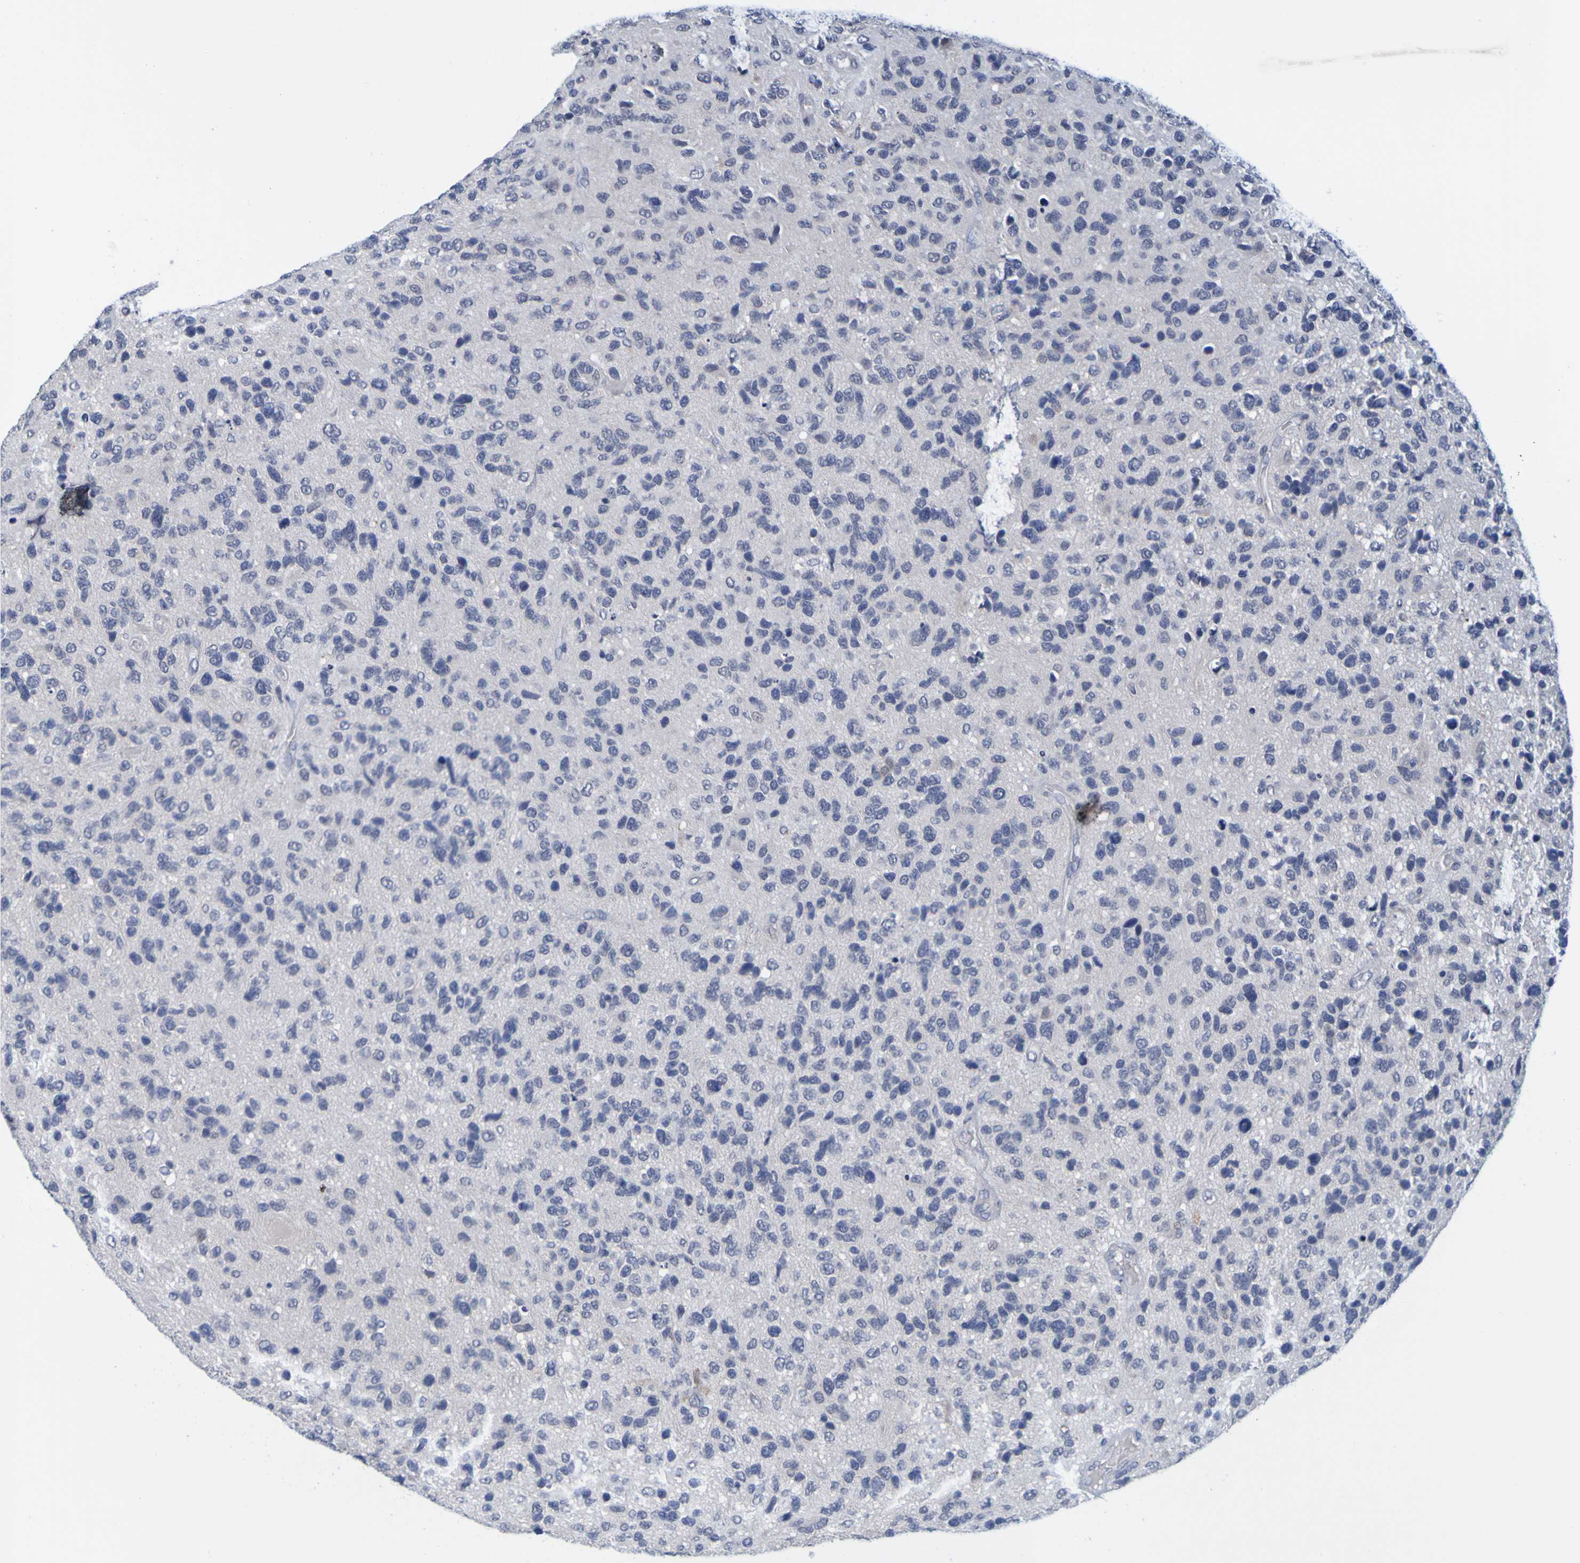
{"staining": {"intensity": "negative", "quantity": "none", "location": "none"}, "tissue": "glioma", "cell_type": "Tumor cells", "image_type": "cancer", "snomed": [{"axis": "morphology", "description": "Glioma, malignant, High grade"}, {"axis": "topography", "description": "Brain"}], "caption": "The image displays no staining of tumor cells in malignant glioma (high-grade).", "gene": "ENDOU", "patient": {"sex": "female", "age": 58}}